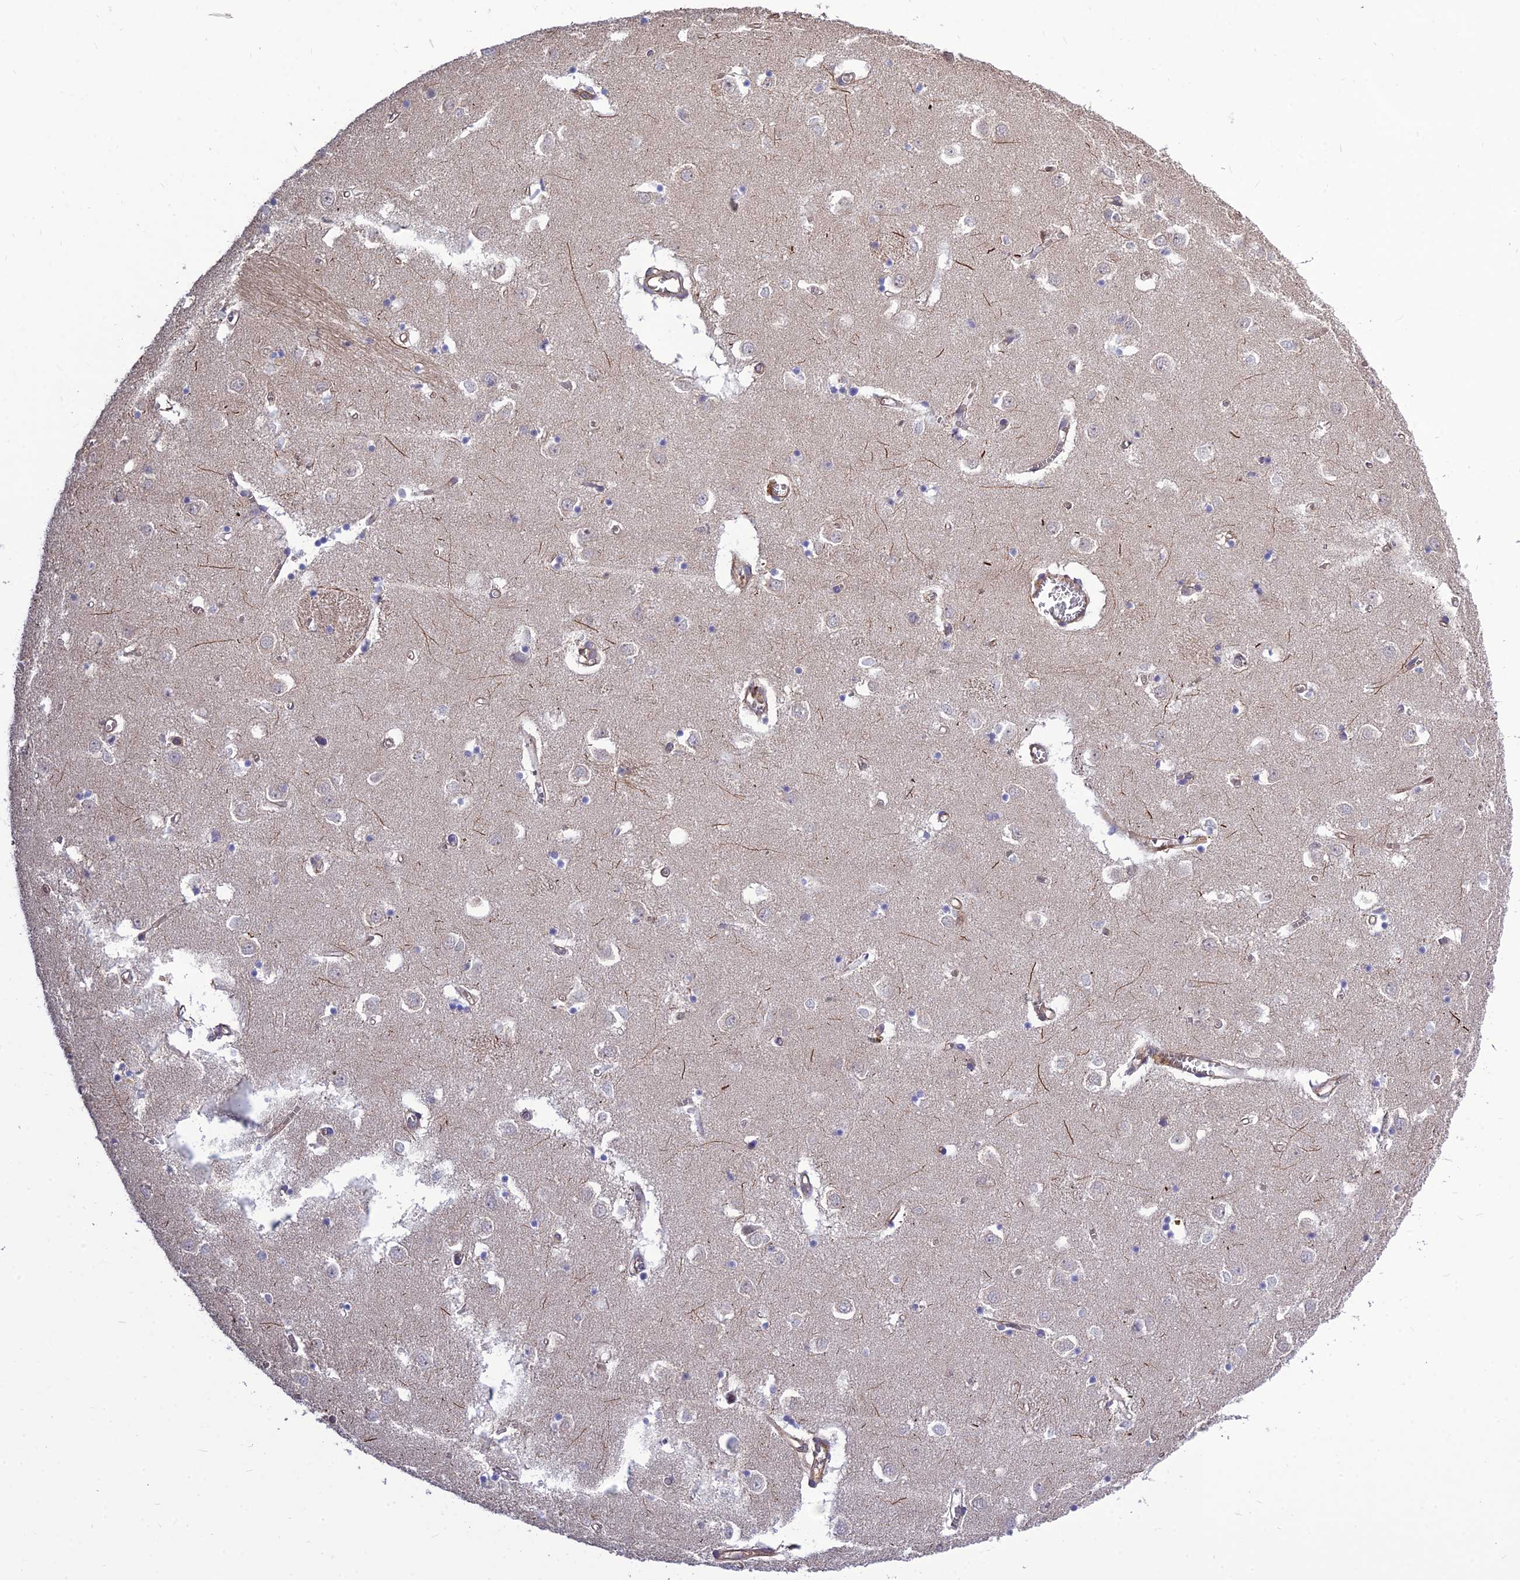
{"staining": {"intensity": "negative", "quantity": "none", "location": "none"}, "tissue": "caudate", "cell_type": "Glial cells", "image_type": "normal", "snomed": [{"axis": "morphology", "description": "Normal tissue, NOS"}, {"axis": "topography", "description": "Lateral ventricle wall"}], "caption": "Immunohistochemistry micrograph of unremarkable caudate: human caudate stained with DAB (3,3'-diaminobenzidine) reveals no significant protein expression in glial cells.", "gene": "CRTAP", "patient": {"sex": "male", "age": 70}}